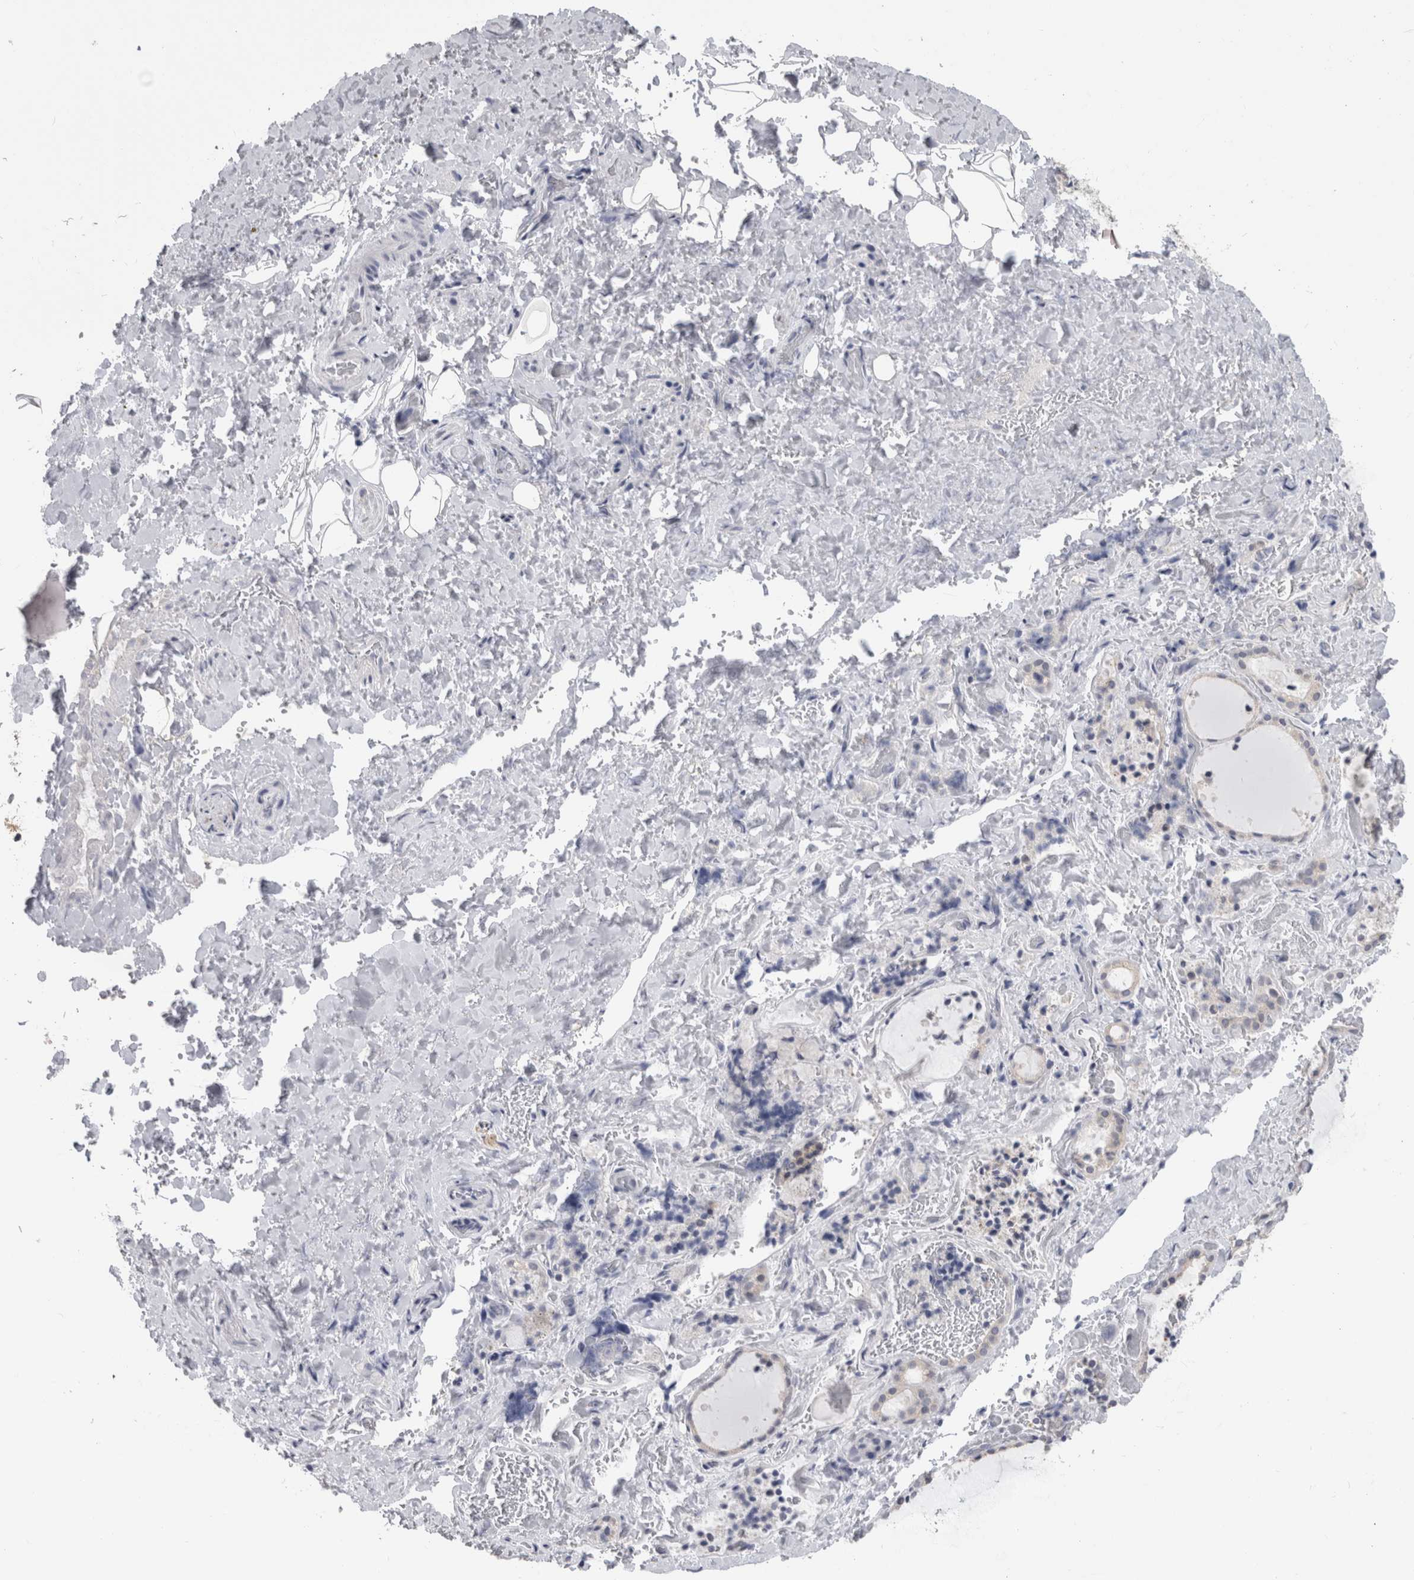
{"staining": {"intensity": "weak", "quantity": "<25%", "location": "cytoplasmic/membranous"}, "tissue": "thyroid gland", "cell_type": "Glandular cells", "image_type": "normal", "snomed": [{"axis": "morphology", "description": "Normal tissue, NOS"}, {"axis": "topography", "description": "Thyroid gland"}], "caption": "Image shows no significant protein expression in glandular cells of benign thyroid gland.", "gene": "TMEM242", "patient": {"sex": "female", "age": 44}}